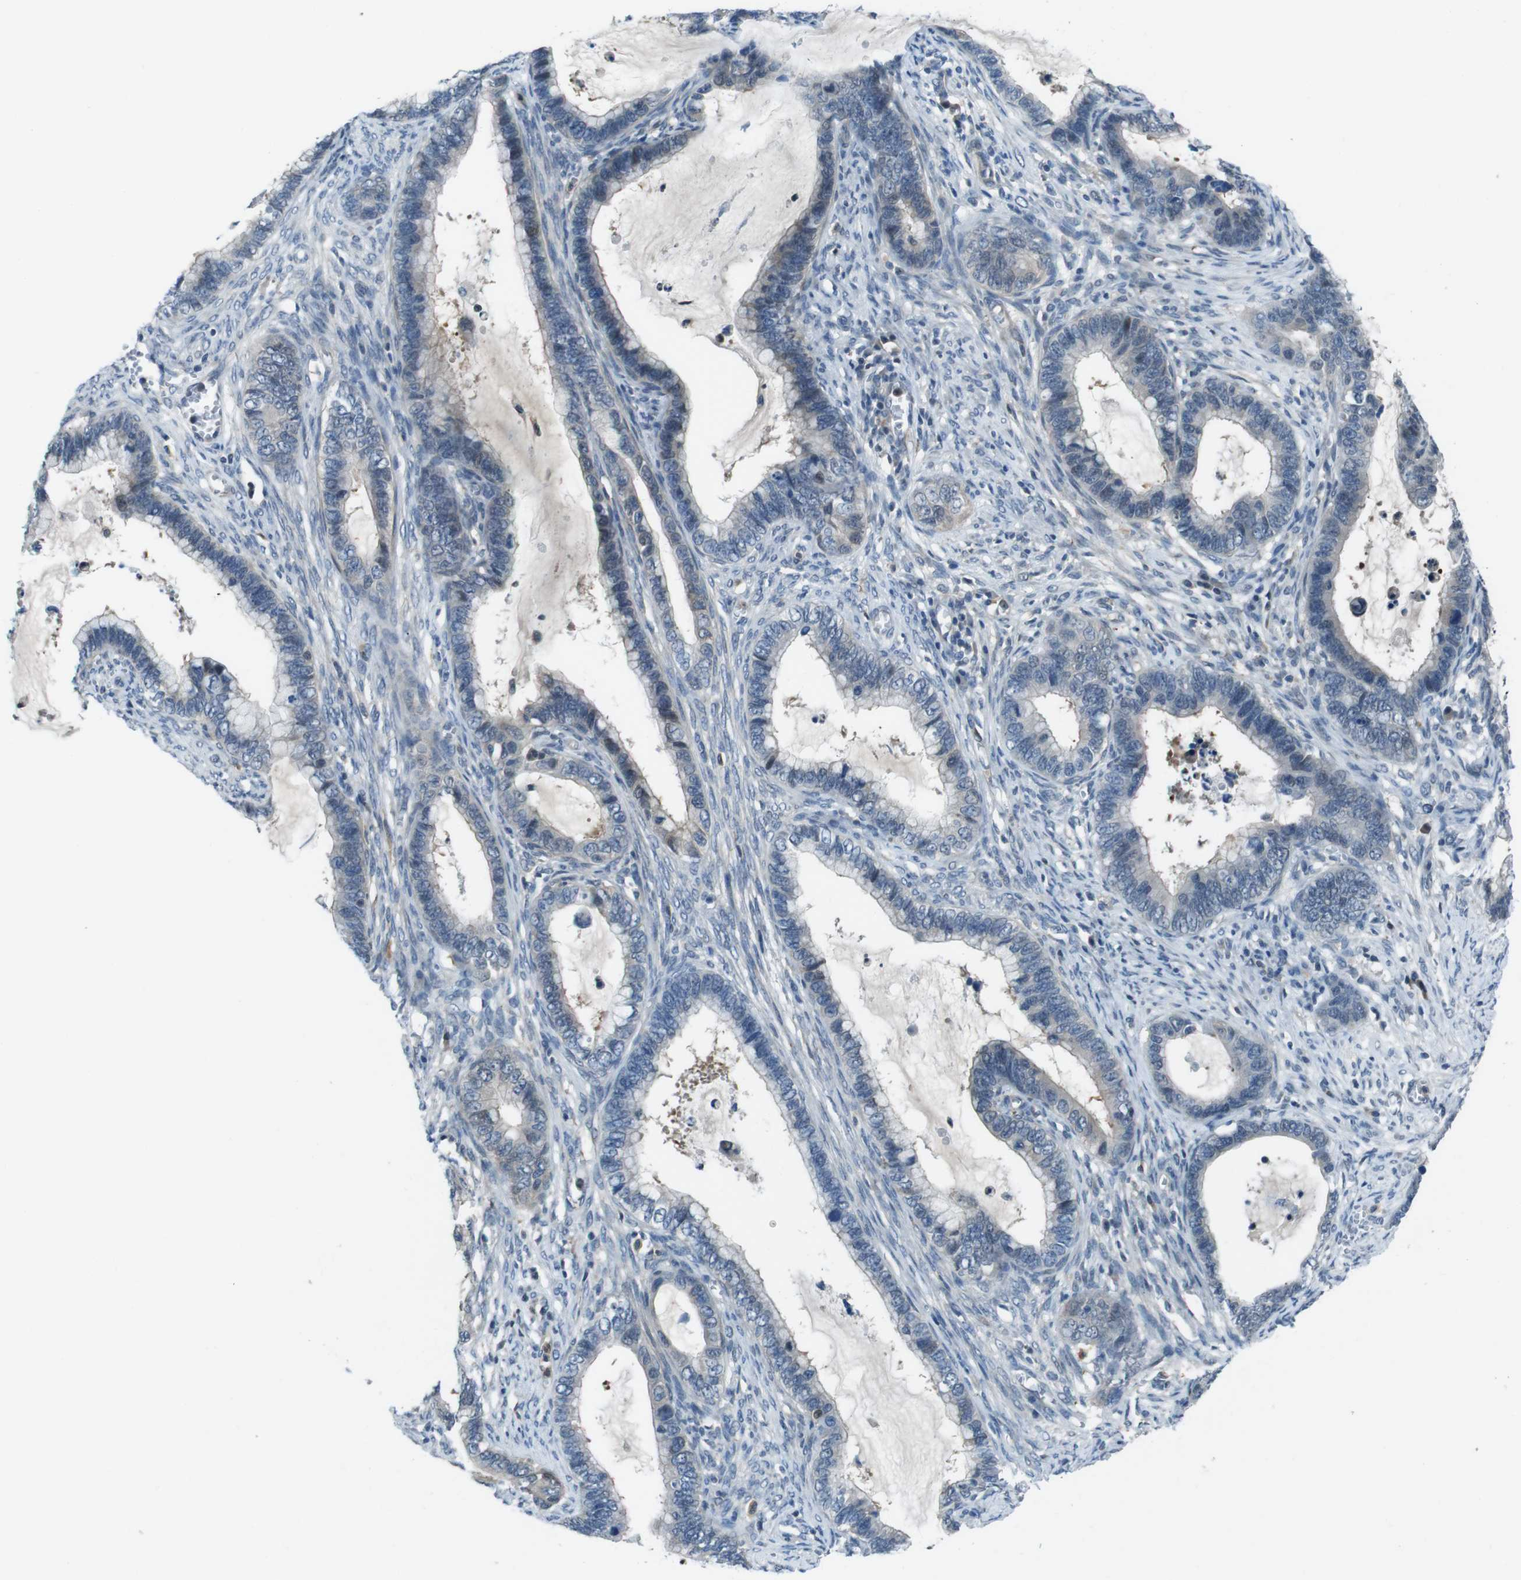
{"staining": {"intensity": "weak", "quantity": "<25%", "location": "cytoplasmic/membranous,nuclear"}, "tissue": "cervical cancer", "cell_type": "Tumor cells", "image_type": "cancer", "snomed": [{"axis": "morphology", "description": "Adenocarcinoma, NOS"}, {"axis": "topography", "description": "Cervix"}], "caption": "Immunohistochemistry (IHC) photomicrograph of human cervical cancer (adenocarcinoma) stained for a protein (brown), which shows no positivity in tumor cells. The staining was performed using DAB to visualize the protein expression in brown, while the nuclei were stained in blue with hematoxylin (Magnification: 20x).", "gene": "NANOS2", "patient": {"sex": "female", "age": 44}}